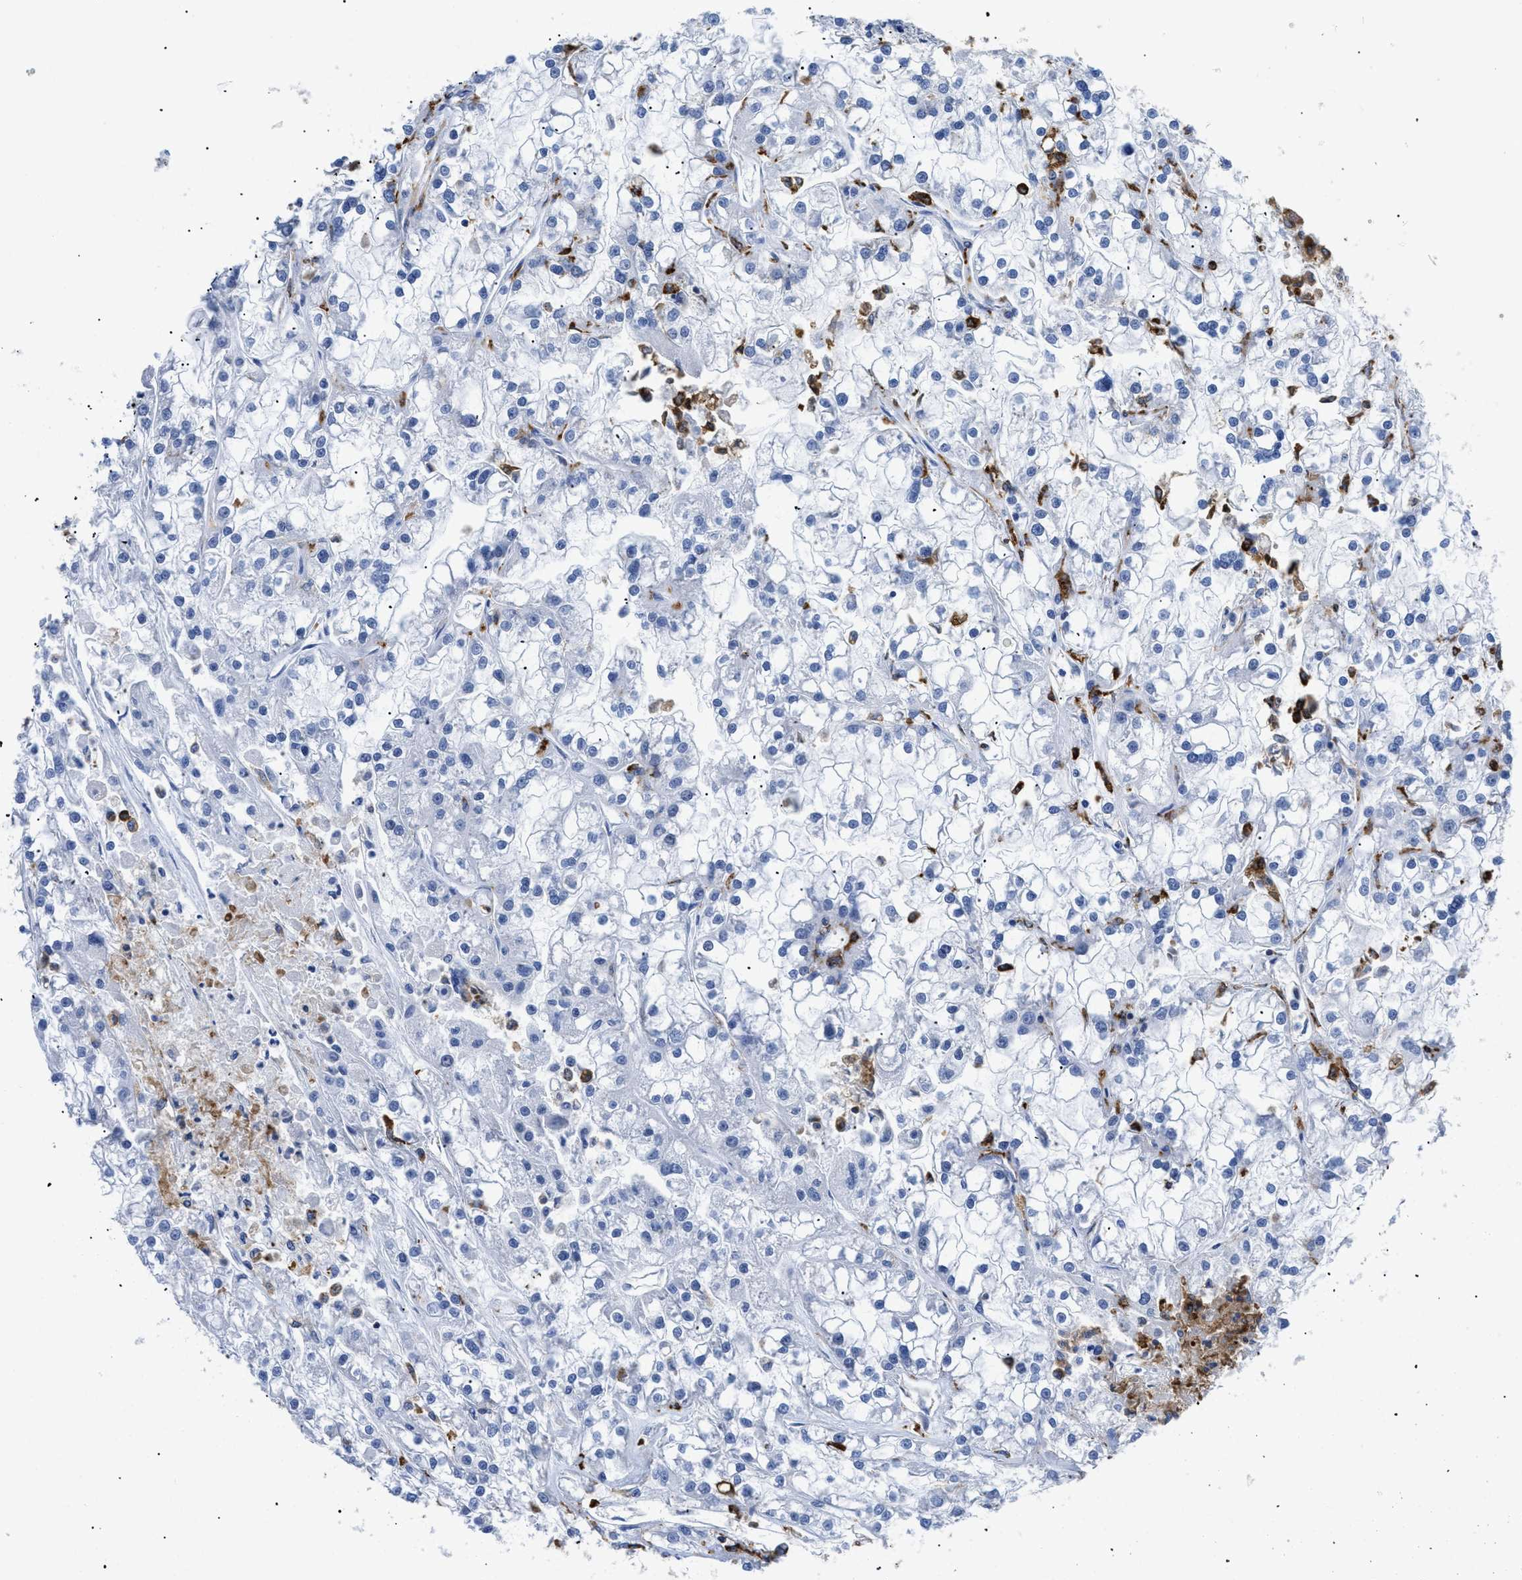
{"staining": {"intensity": "negative", "quantity": "none", "location": "none"}, "tissue": "renal cancer", "cell_type": "Tumor cells", "image_type": "cancer", "snomed": [{"axis": "morphology", "description": "Adenocarcinoma, NOS"}, {"axis": "topography", "description": "Kidney"}], "caption": "DAB (3,3'-diaminobenzidine) immunohistochemical staining of human renal adenocarcinoma exhibits no significant positivity in tumor cells.", "gene": "HLA-DPA1", "patient": {"sex": "female", "age": 52}}